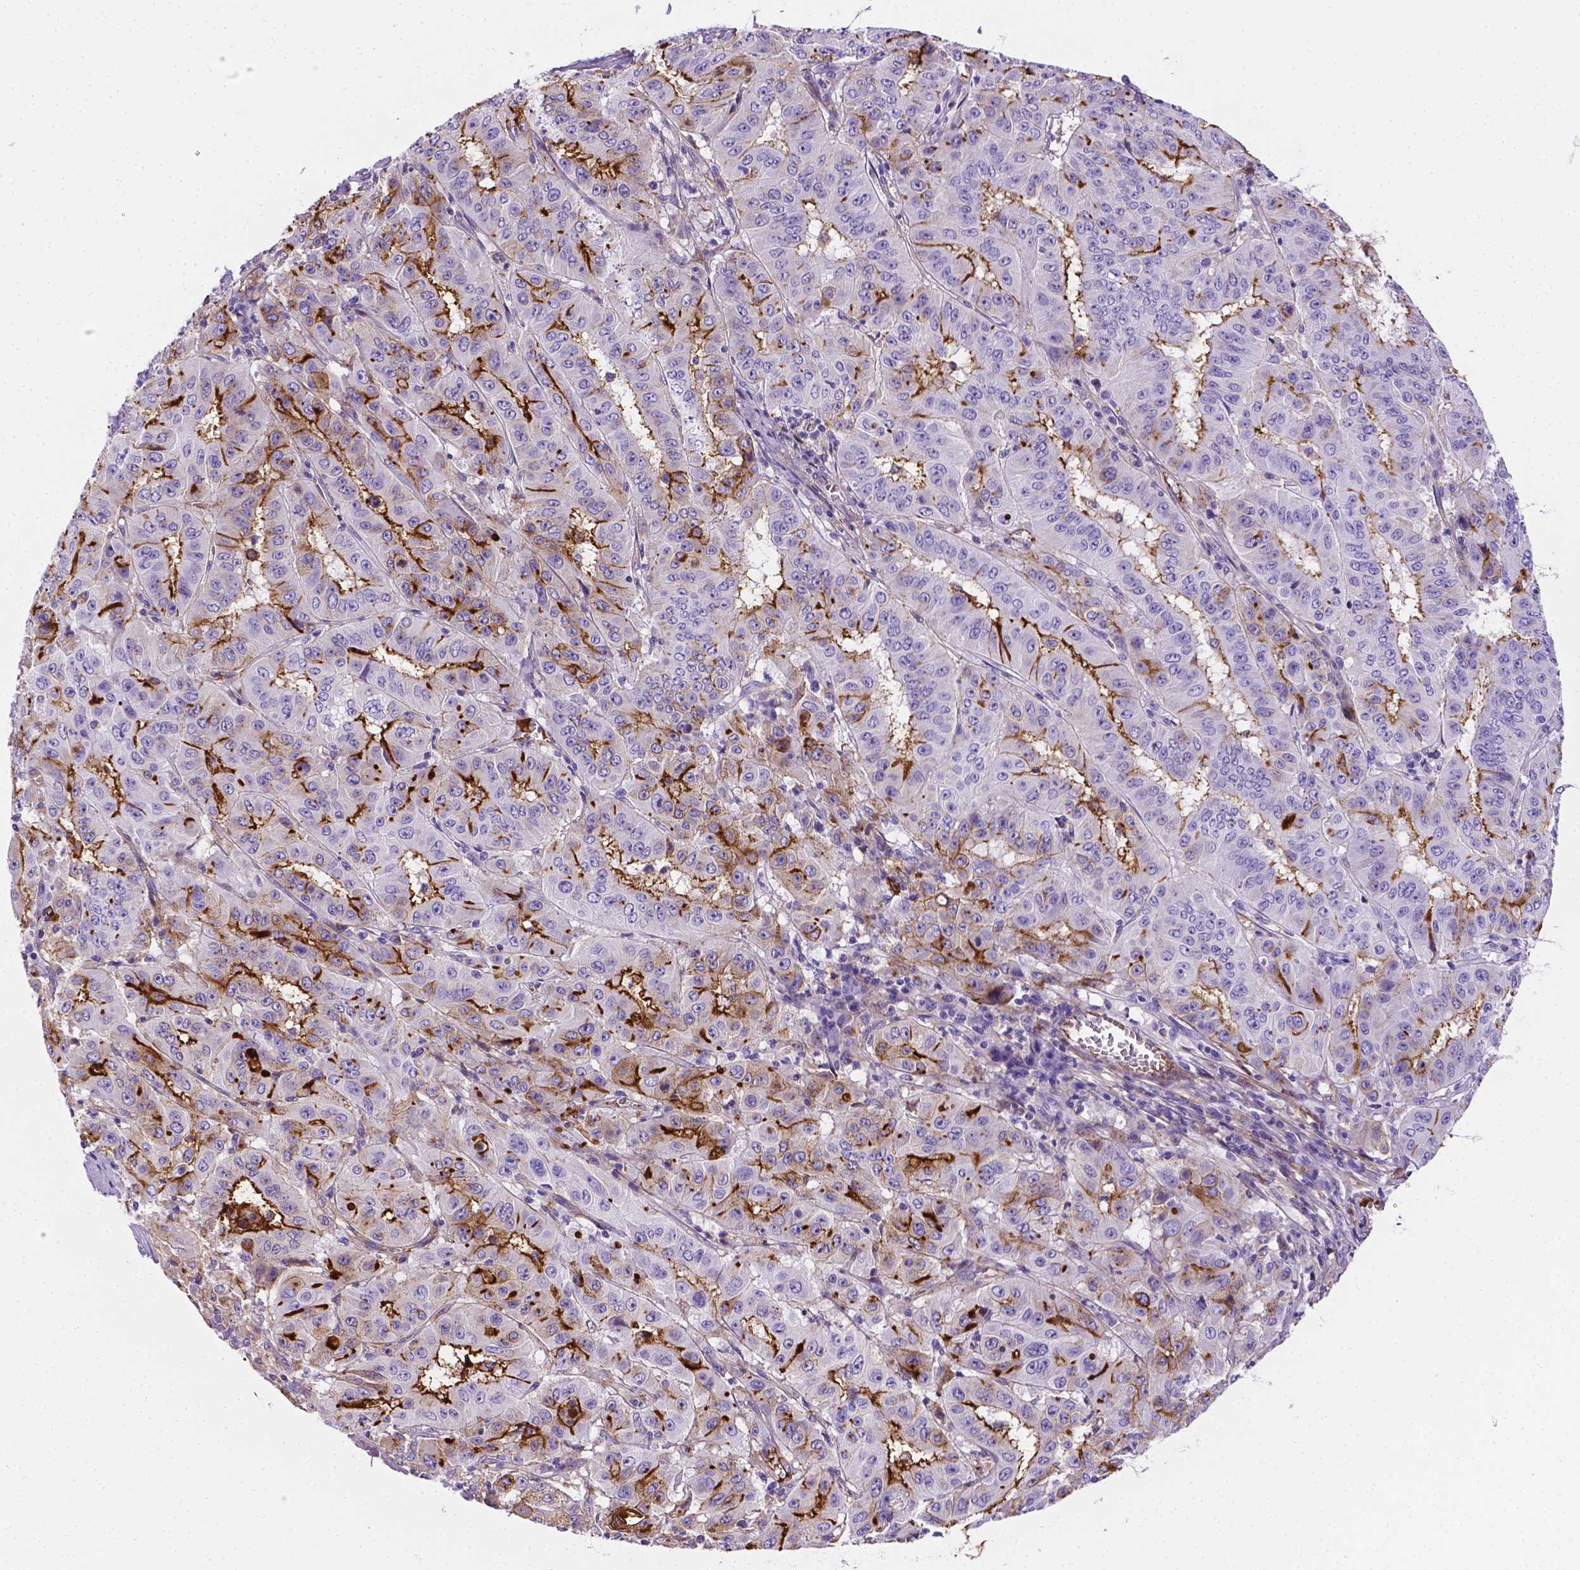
{"staining": {"intensity": "strong", "quantity": "<25%", "location": "cytoplasmic/membranous"}, "tissue": "pancreatic cancer", "cell_type": "Tumor cells", "image_type": "cancer", "snomed": [{"axis": "morphology", "description": "Adenocarcinoma, NOS"}, {"axis": "topography", "description": "Pancreas"}], "caption": "Pancreatic adenocarcinoma tissue reveals strong cytoplasmic/membranous expression in about <25% of tumor cells, visualized by immunohistochemistry.", "gene": "APOE", "patient": {"sex": "male", "age": 63}}